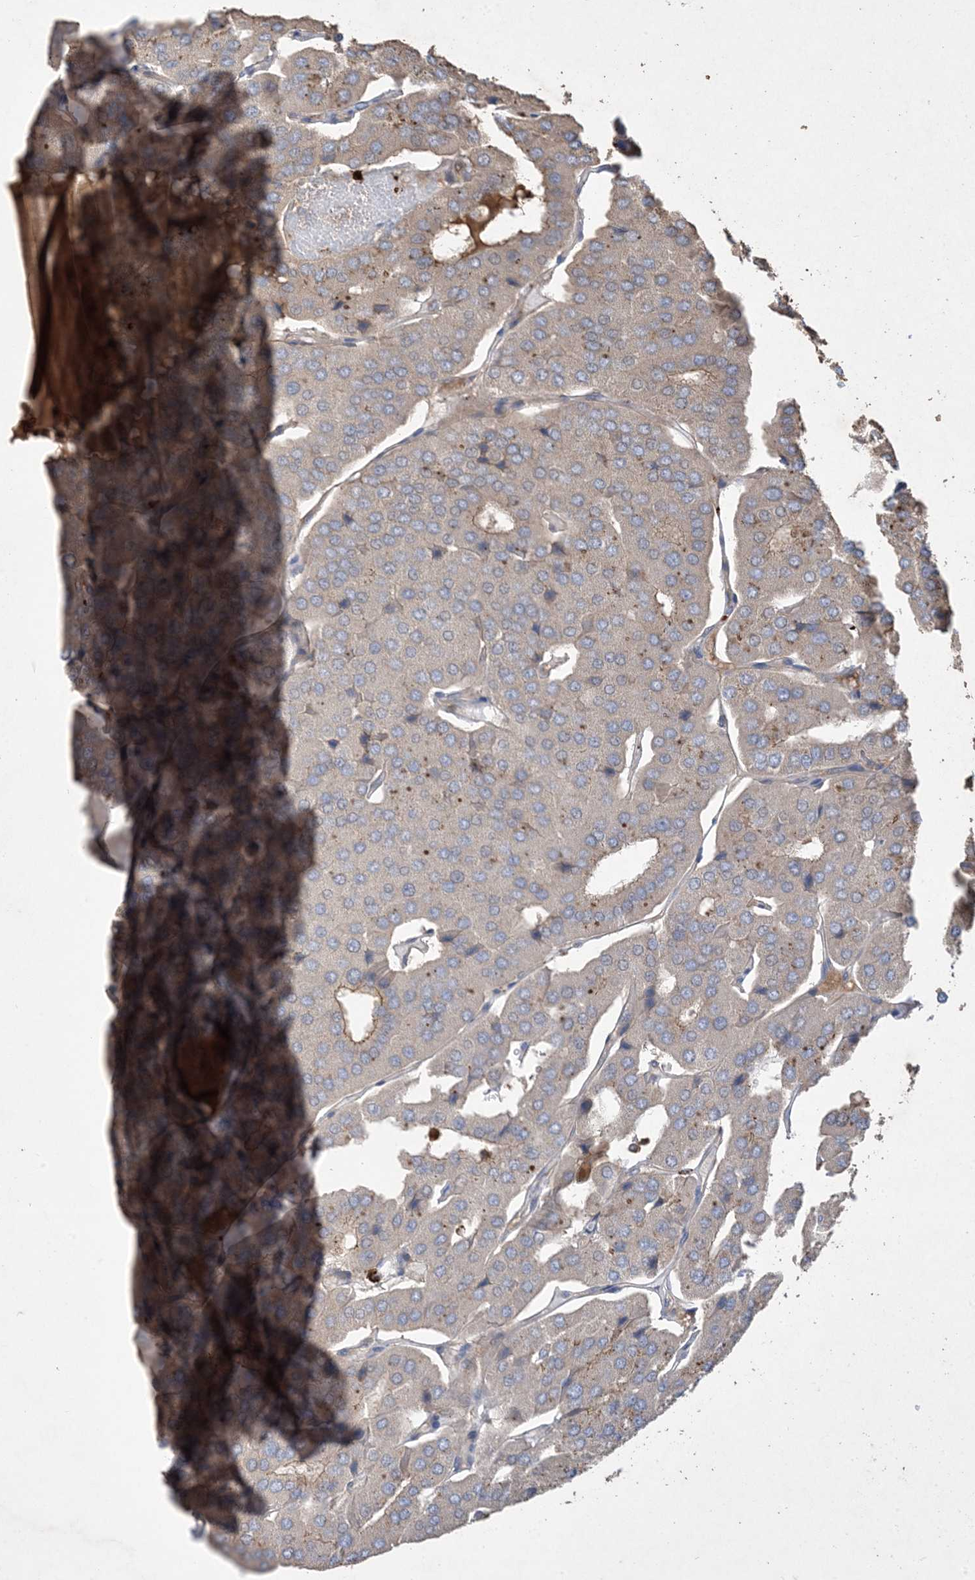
{"staining": {"intensity": "weak", "quantity": "<25%", "location": "cytoplasmic/membranous"}, "tissue": "parathyroid gland", "cell_type": "Glandular cells", "image_type": "normal", "snomed": [{"axis": "morphology", "description": "Normal tissue, NOS"}, {"axis": "morphology", "description": "Adenoma, NOS"}, {"axis": "topography", "description": "Parathyroid gland"}], "caption": "Histopathology image shows no protein expression in glandular cells of unremarkable parathyroid gland. (Brightfield microscopy of DAB (3,3'-diaminobenzidine) immunohistochemistry at high magnification).", "gene": "MASP2", "patient": {"sex": "female", "age": 86}}